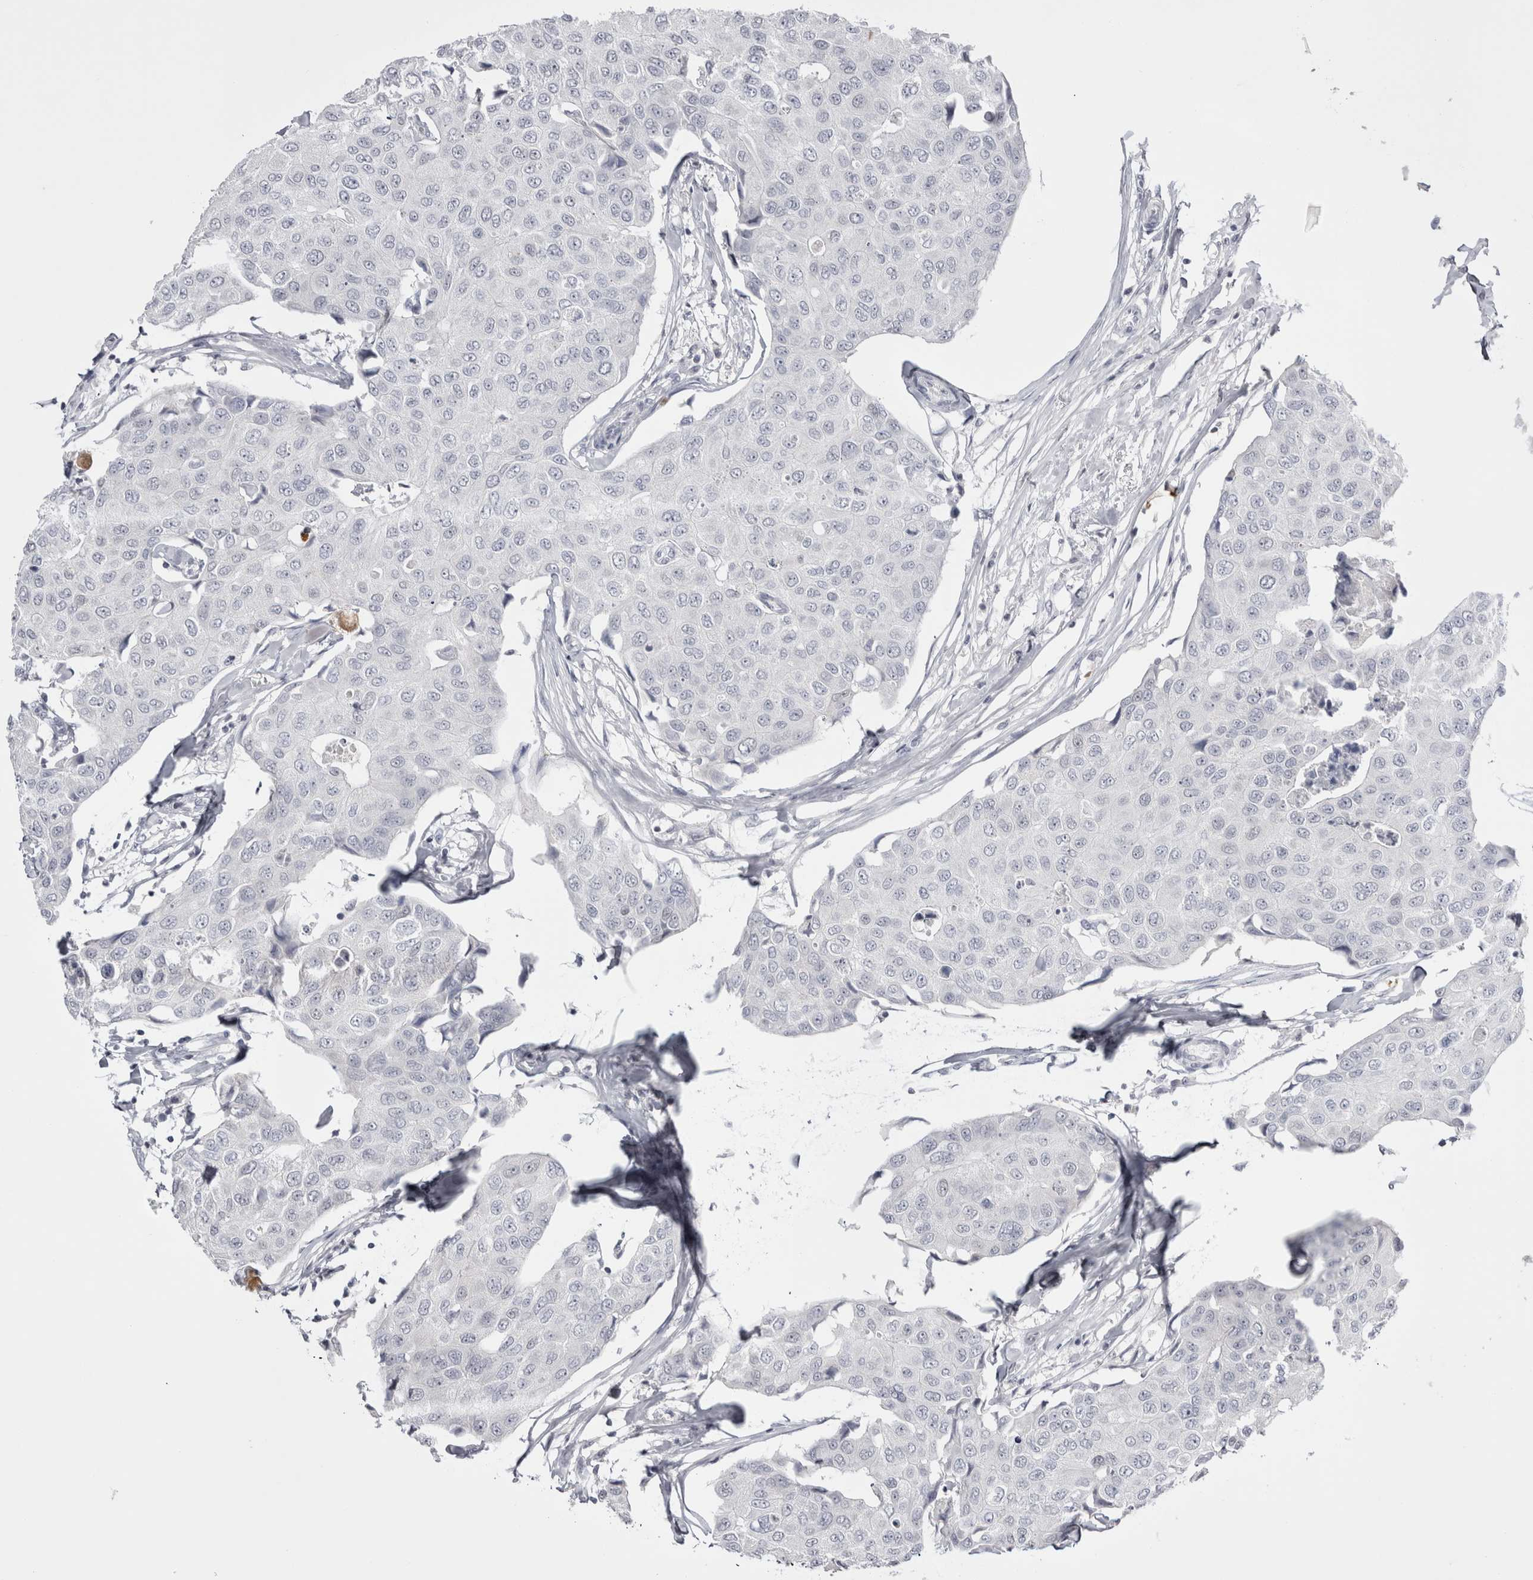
{"staining": {"intensity": "negative", "quantity": "none", "location": "none"}, "tissue": "breast cancer", "cell_type": "Tumor cells", "image_type": "cancer", "snomed": [{"axis": "morphology", "description": "Duct carcinoma"}, {"axis": "topography", "description": "Breast"}], "caption": "IHC micrograph of neoplastic tissue: human breast cancer (invasive ductal carcinoma) stained with DAB (3,3'-diaminobenzidine) displays no significant protein positivity in tumor cells.", "gene": "FNDC8", "patient": {"sex": "female", "age": 80}}